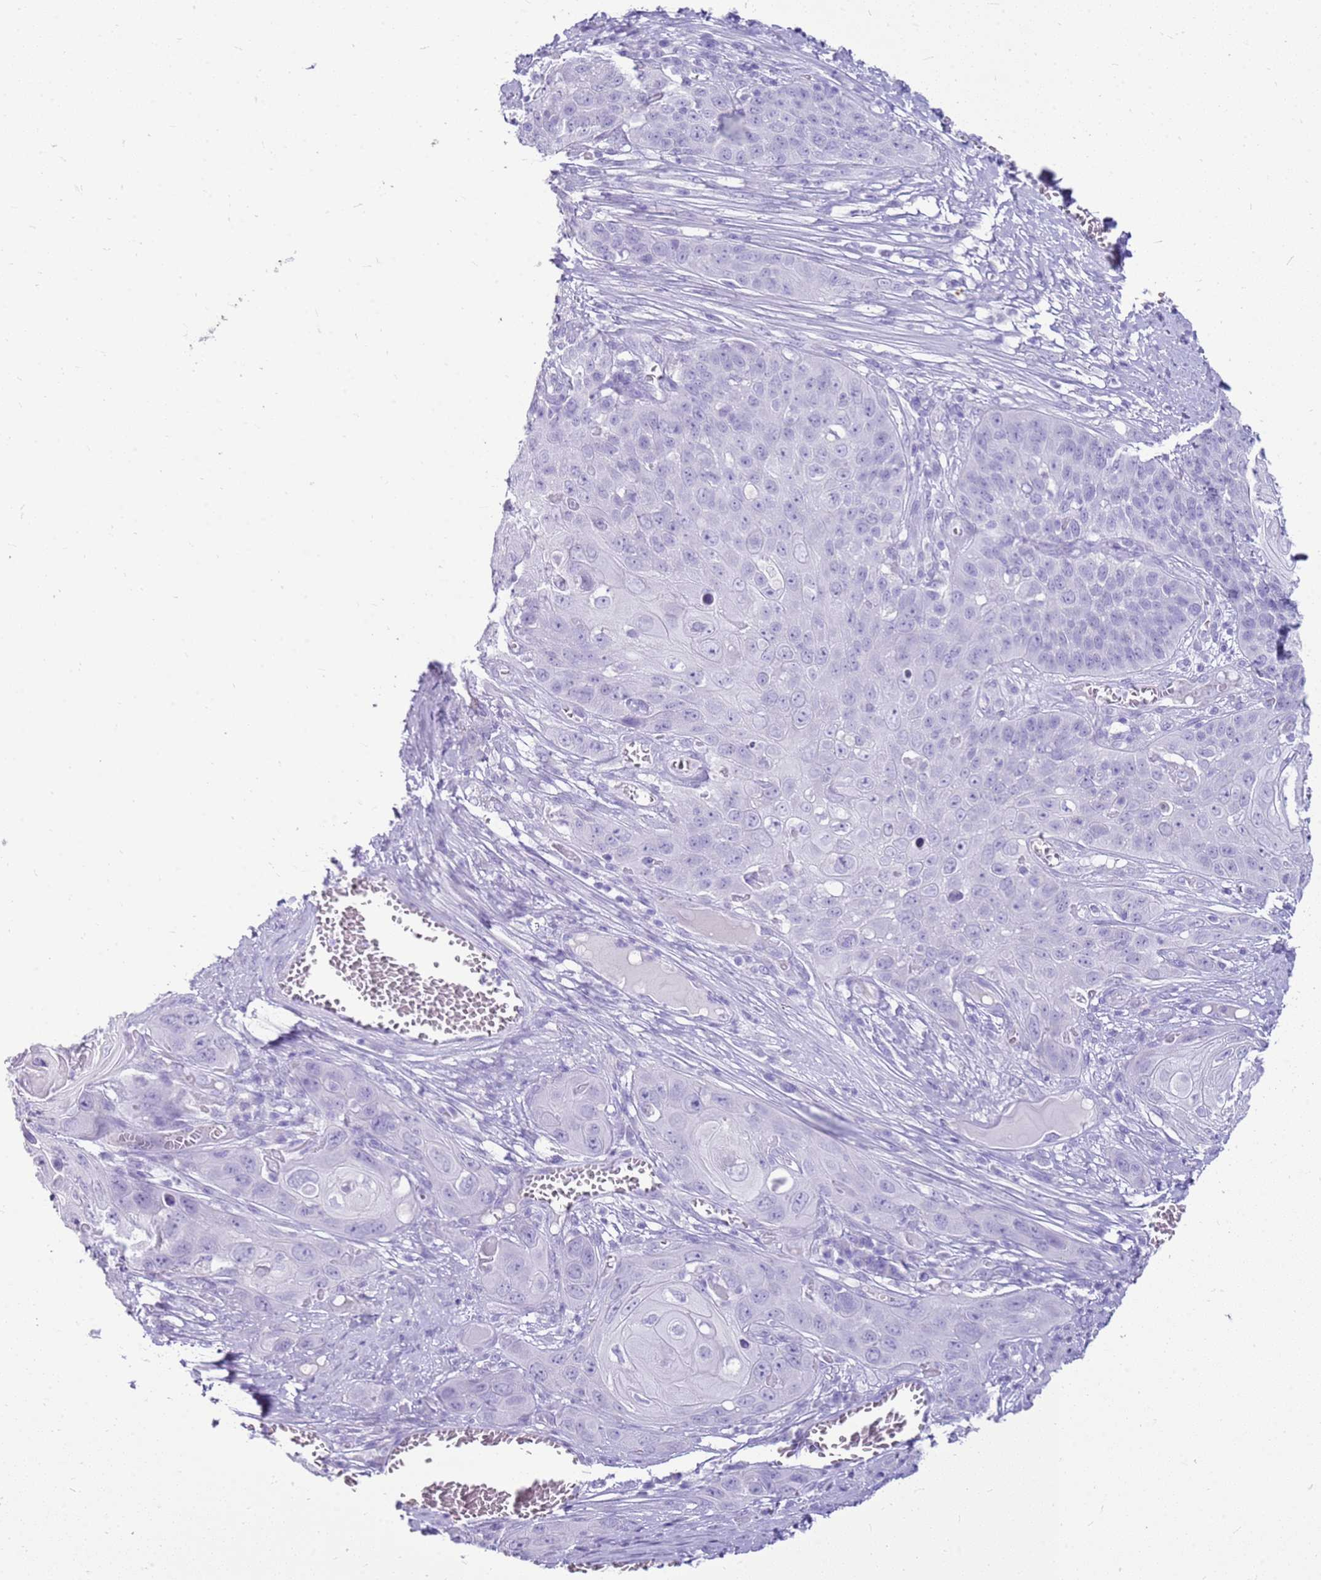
{"staining": {"intensity": "negative", "quantity": "none", "location": "none"}, "tissue": "skin cancer", "cell_type": "Tumor cells", "image_type": "cancer", "snomed": [{"axis": "morphology", "description": "Squamous cell carcinoma, NOS"}, {"axis": "topography", "description": "Skin"}], "caption": "DAB (3,3'-diaminobenzidine) immunohistochemical staining of human squamous cell carcinoma (skin) displays no significant staining in tumor cells. (Brightfield microscopy of DAB IHC at high magnification).", "gene": "CA8", "patient": {"sex": "male", "age": 55}}